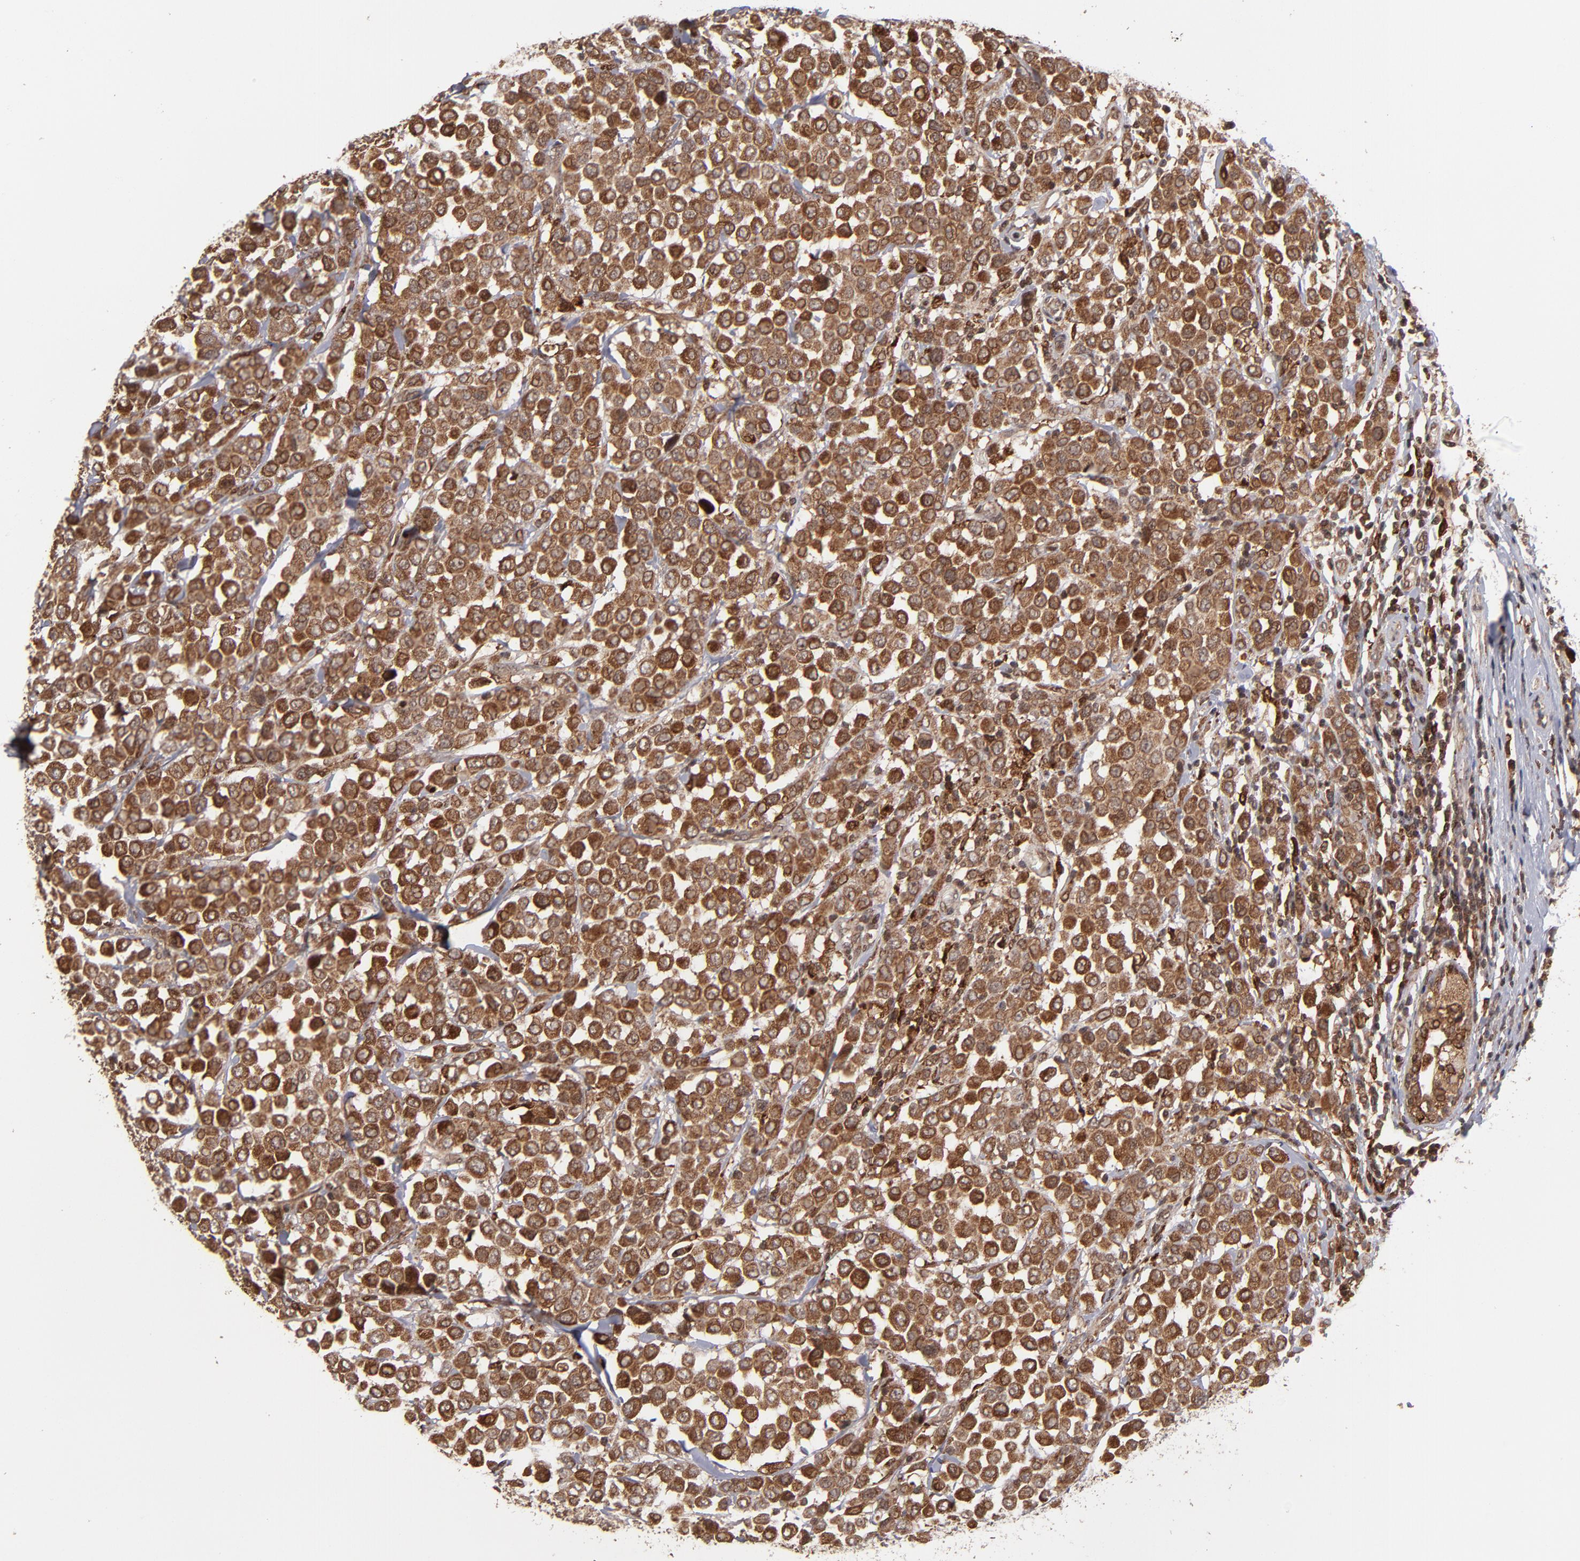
{"staining": {"intensity": "strong", "quantity": ">75%", "location": "cytoplasmic/membranous,nuclear"}, "tissue": "breast cancer", "cell_type": "Tumor cells", "image_type": "cancer", "snomed": [{"axis": "morphology", "description": "Duct carcinoma"}, {"axis": "topography", "description": "Breast"}], "caption": "High-magnification brightfield microscopy of breast cancer stained with DAB (3,3'-diaminobenzidine) (brown) and counterstained with hematoxylin (blue). tumor cells exhibit strong cytoplasmic/membranous and nuclear positivity is seen in about>75% of cells. (DAB IHC with brightfield microscopy, high magnification).", "gene": "RGS6", "patient": {"sex": "female", "age": 61}}